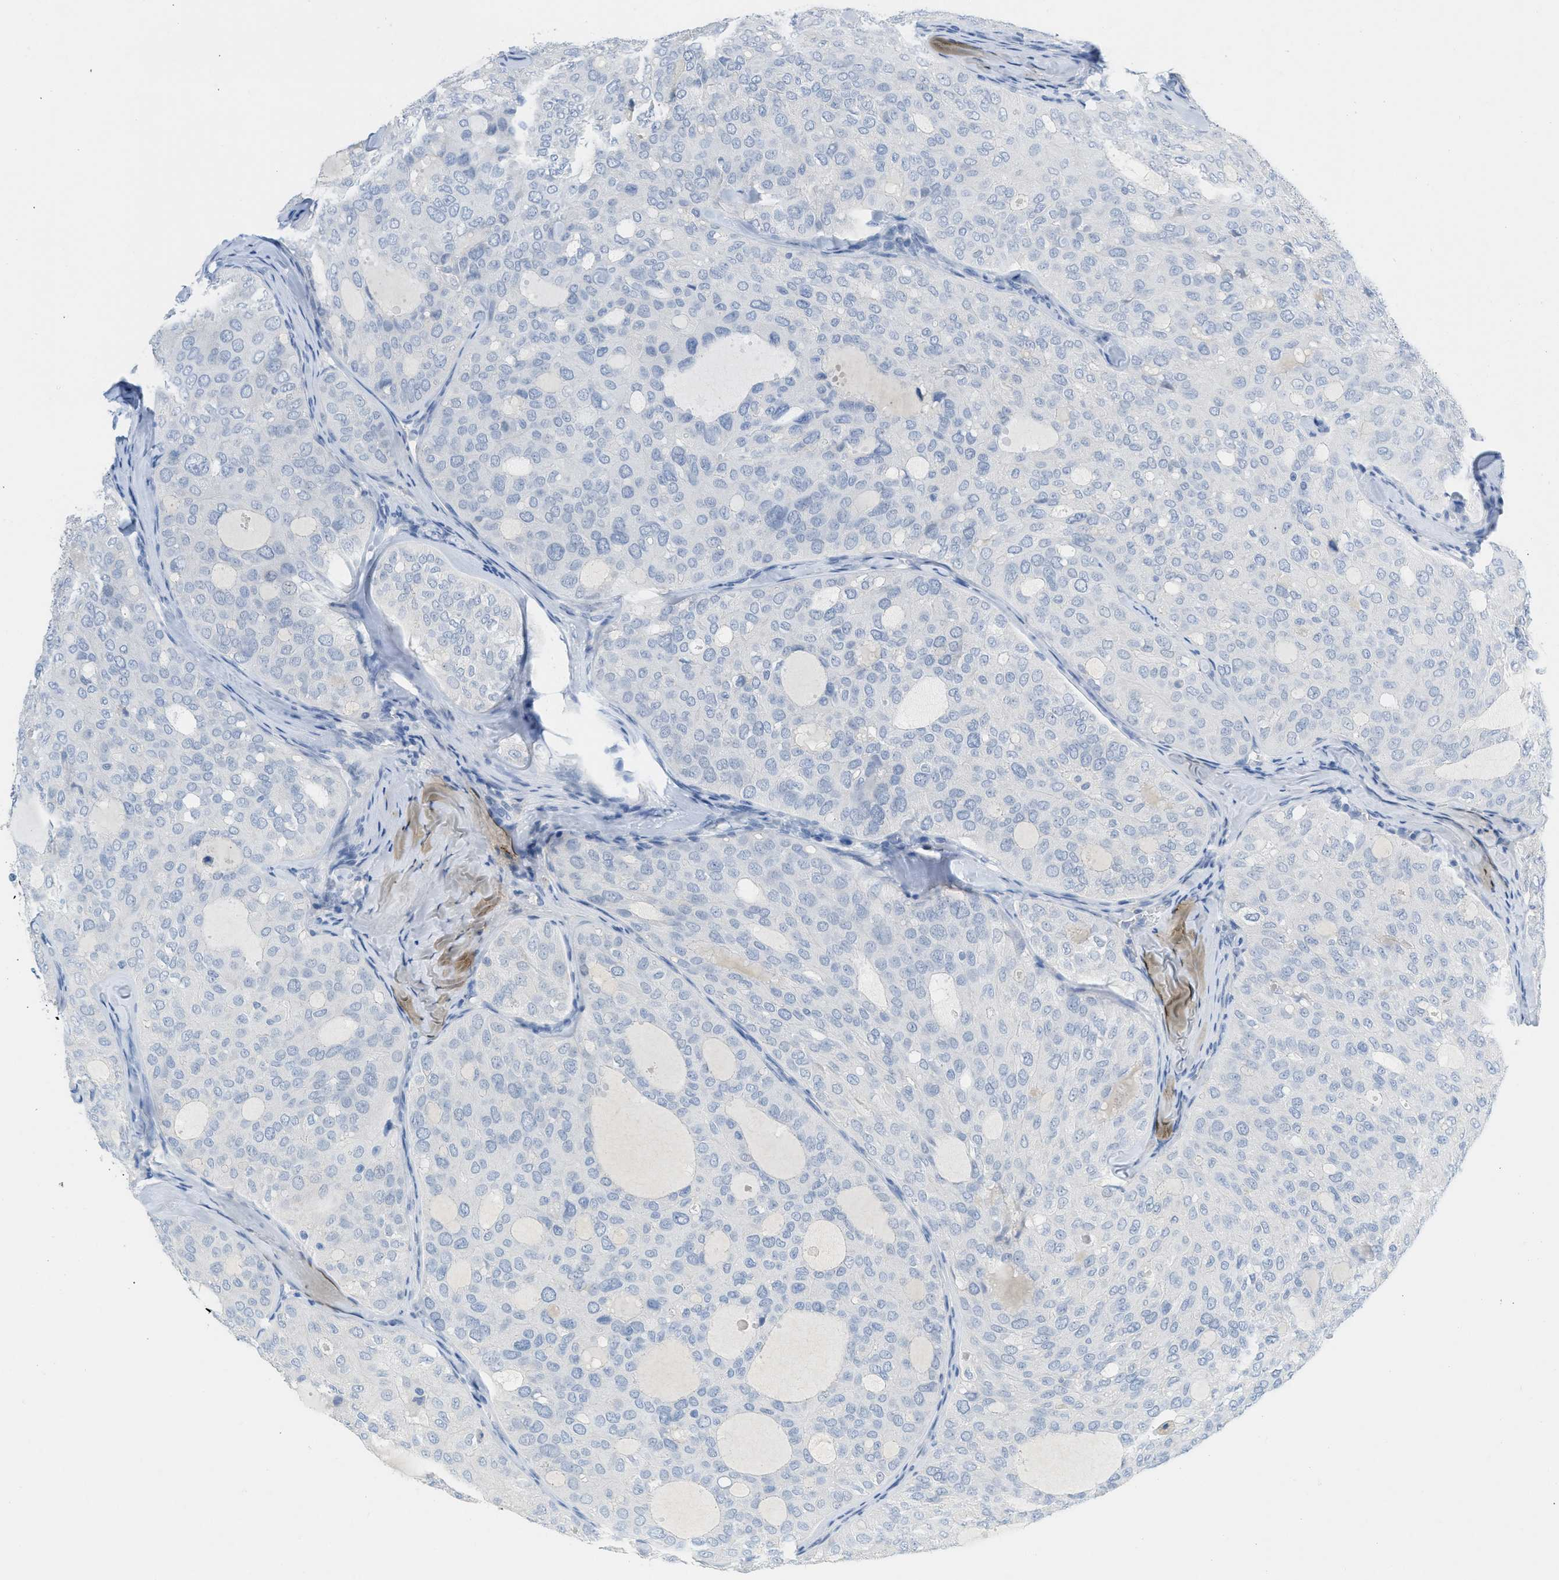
{"staining": {"intensity": "negative", "quantity": "none", "location": "none"}, "tissue": "thyroid cancer", "cell_type": "Tumor cells", "image_type": "cancer", "snomed": [{"axis": "morphology", "description": "Follicular adenoma carcinoma, NOS"}, {"axis": "topography", "description": "Thyroid gland"}], "caption": "A photomicrograph of thyroid cancer (follicular adenoma carcinoma) stained for a protein reveals no brown staining in tumor cells.", "gene": "HSF2", "patient": {"sex": "male", "age": 75}}